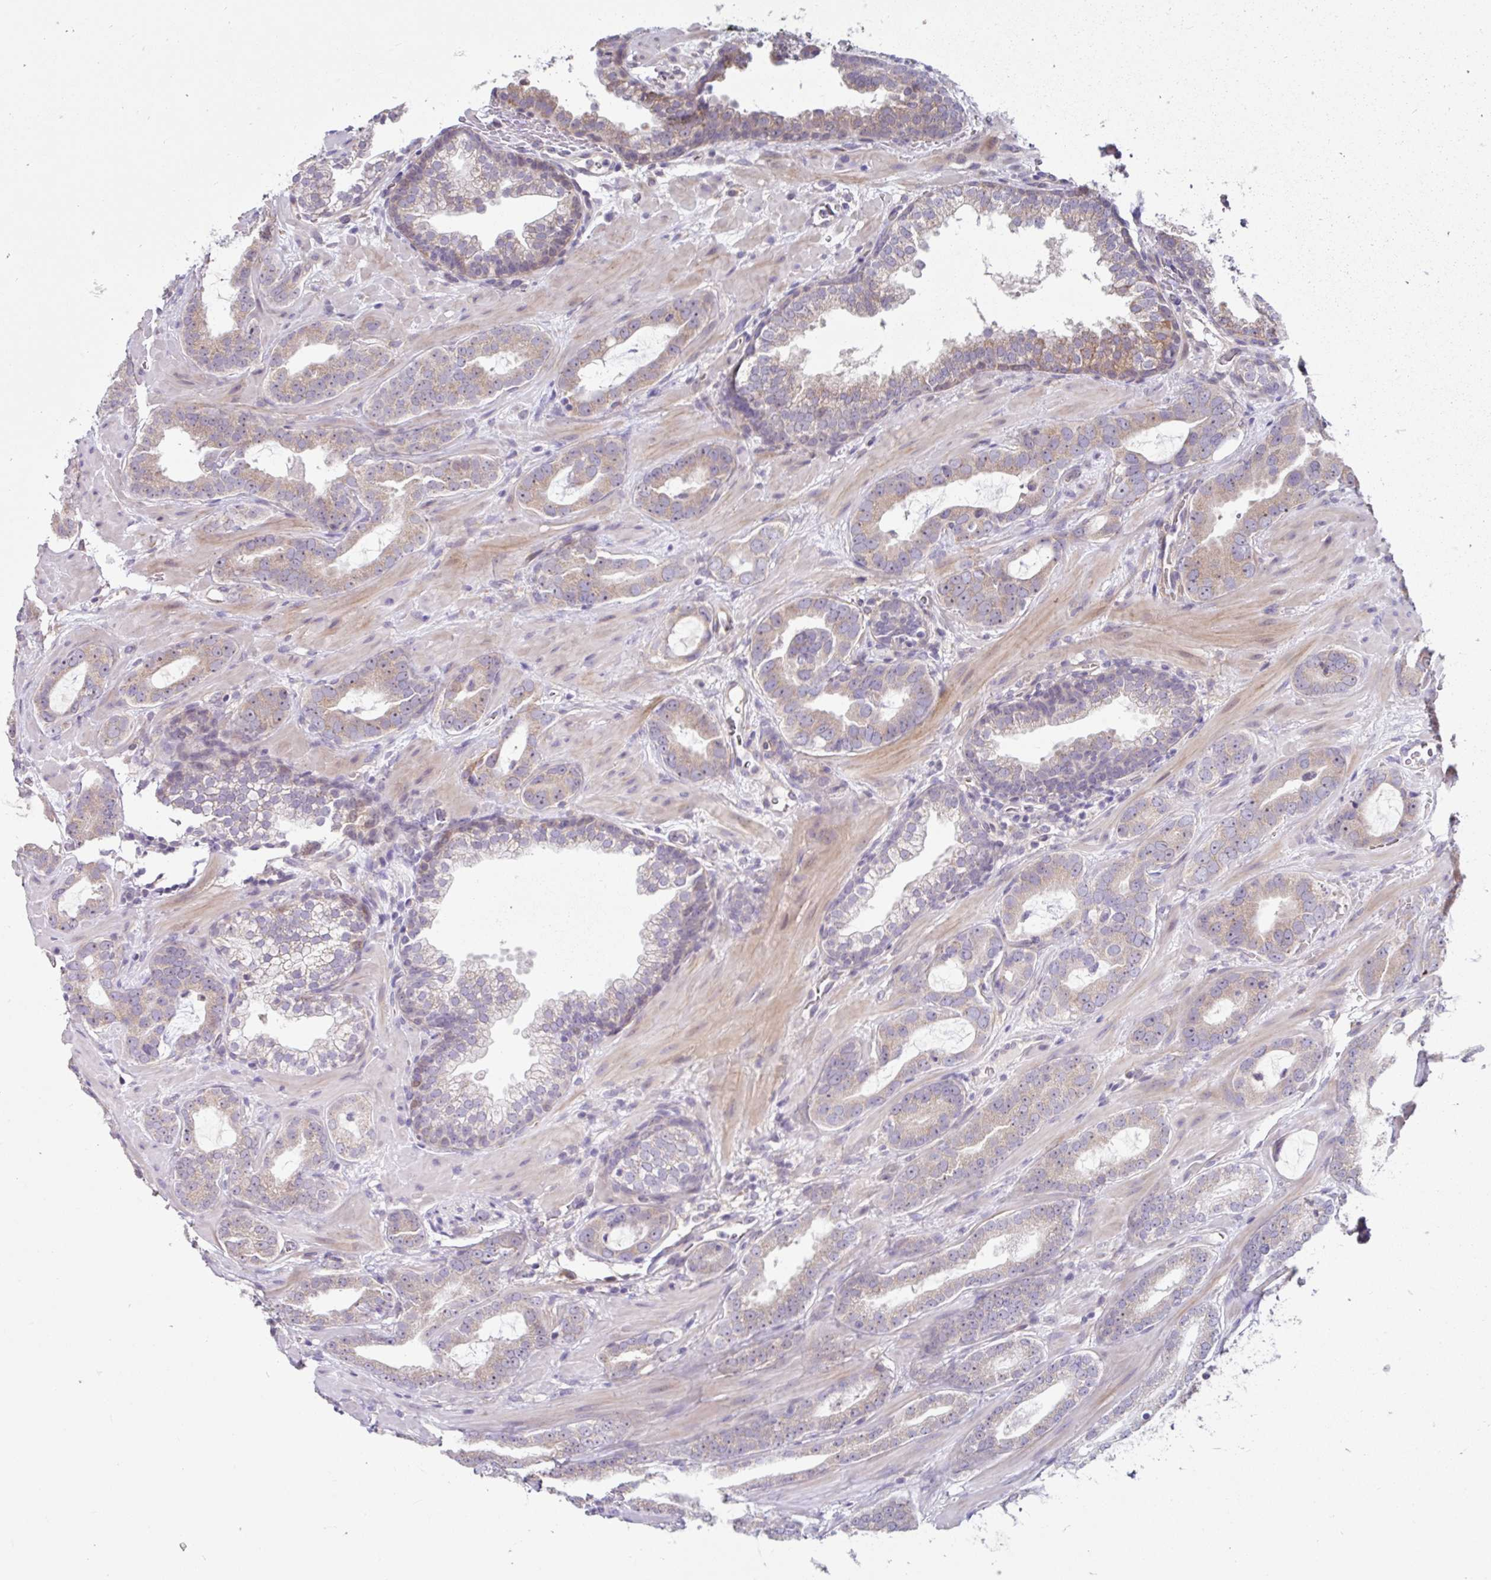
{"staining": {"intensity": "moderate", "quantity": ">75%", "location": "cytoplasmic/membranous"}, "tissue": "prostate cancer", "cell_type": "Tumor cells", "image_type": "cancer", "snomed": [{"axis": "morphology", "description": "Adenocarcinoma, Low grade"}, {"axis": "topography", "description": "Prostate"}], "caption": "Immunohistochemistry (IHC) photomicrograph of neoplastic tissue: human low-grade adenocarcinoma (prostate) stained using immunohistochemistry reveals medium levels of moderate protein expression localized specifically in the cytoplasmic/membranous of tumor cells, appearing as a cytoplasmic/membranous brown color.", "gene": "NT5C1B", "patient": {"sex": "male", "age": 62}}